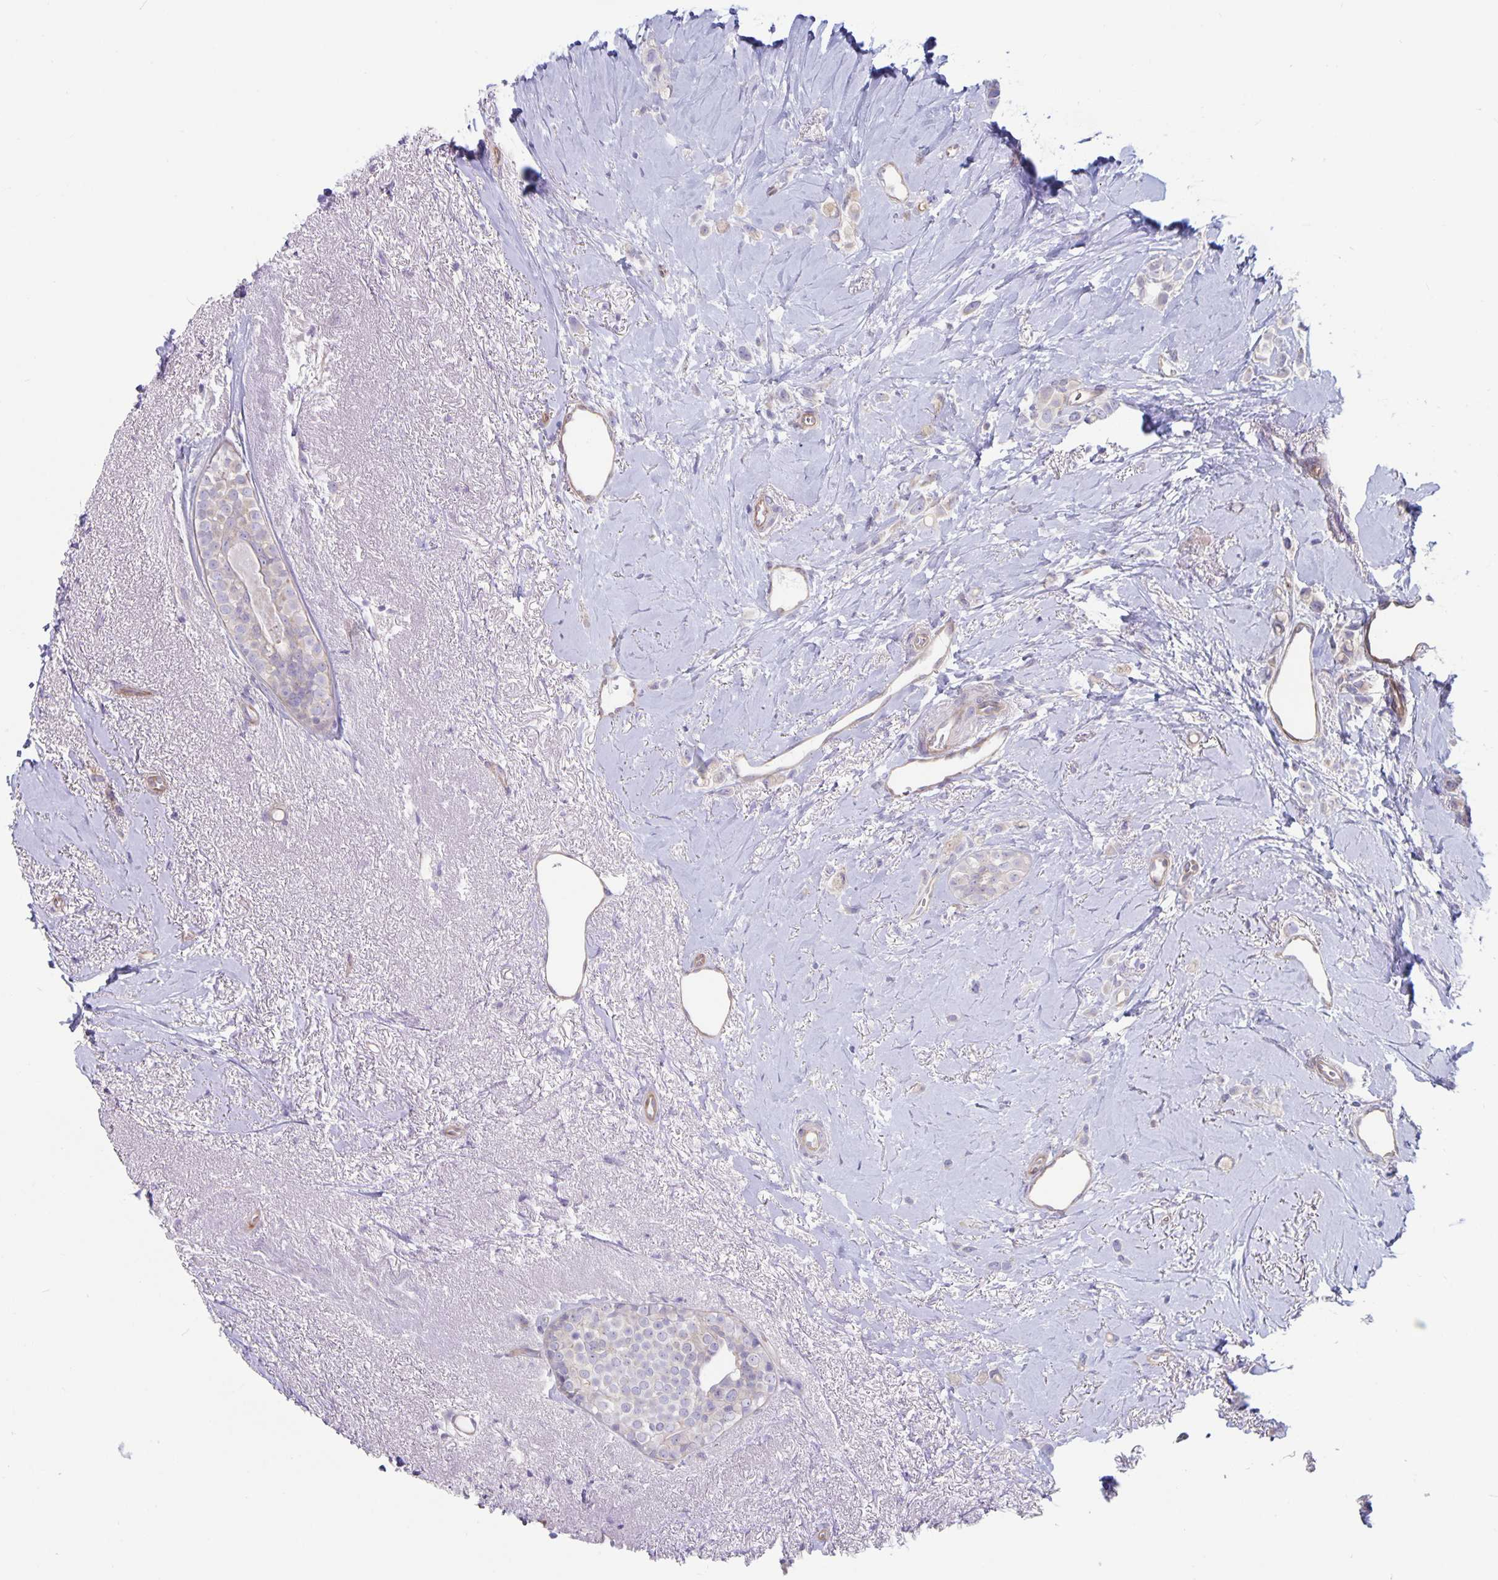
{"staining": {"intensity": "weak", "quantity": "<25%", "location": "cytoplasmic/membranous"}, "tissue": "breast cancer", "cell_type": "Tumor cells", "image_type": "cancer", "snomed": [{"axis": "morphology", "description": "Lobular carcinoma"}, {"axis": "topography", "description": "Breast"}], "caption": "IHC histopathology image of human breast cancer (lobular carcinoma) stained for a protein (brown), which reveals no staining in tumor cells.", "gene": "PLCB3", "patient": {"sex": "female", "age": 66}}